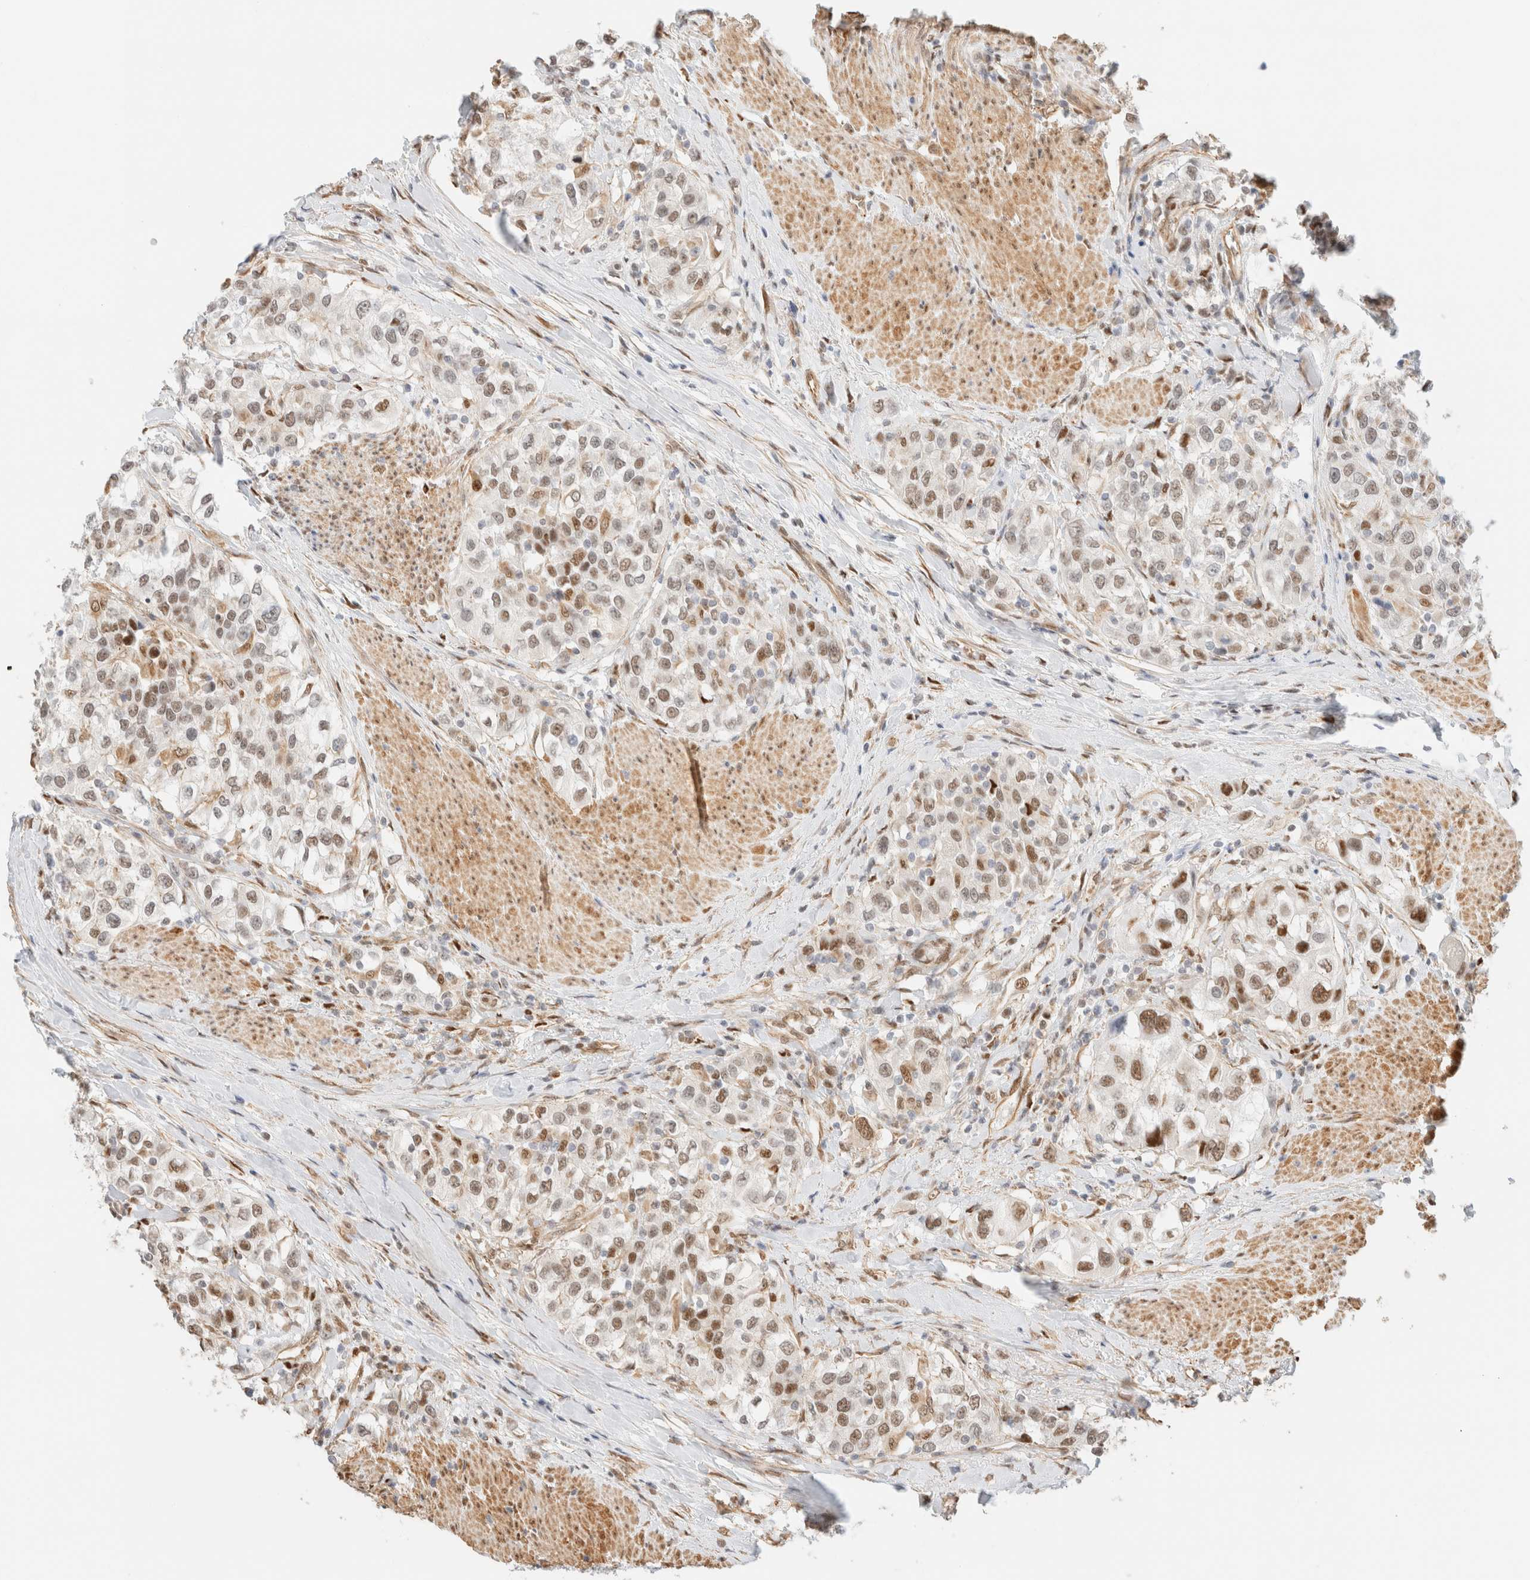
{"staining": {"intensity": "moderate", "quantity": ">75%", "location": "nuclear"}, "tissue": "urothelial cancer", "cell_type": "Tumor cells", "image_type": "cancer", "snomed": [{"axis": "morphology", "description": "Urothelial carcinoma, High grade"}, {"axis": "topography", "description": "Urinary bladder"}], "caption": "Urothelial carcinoma (high-grade) tissue exhibits moderate nuclear staining in about >75% of tumor cells The staining was performed using DAB to visualize the protein expression in brown, while the nuclei were stained in blue with hematoxylin (Magnification: 20x).", "gene": "ARID5A", "patient": {"sex": "female", "age": 80}}